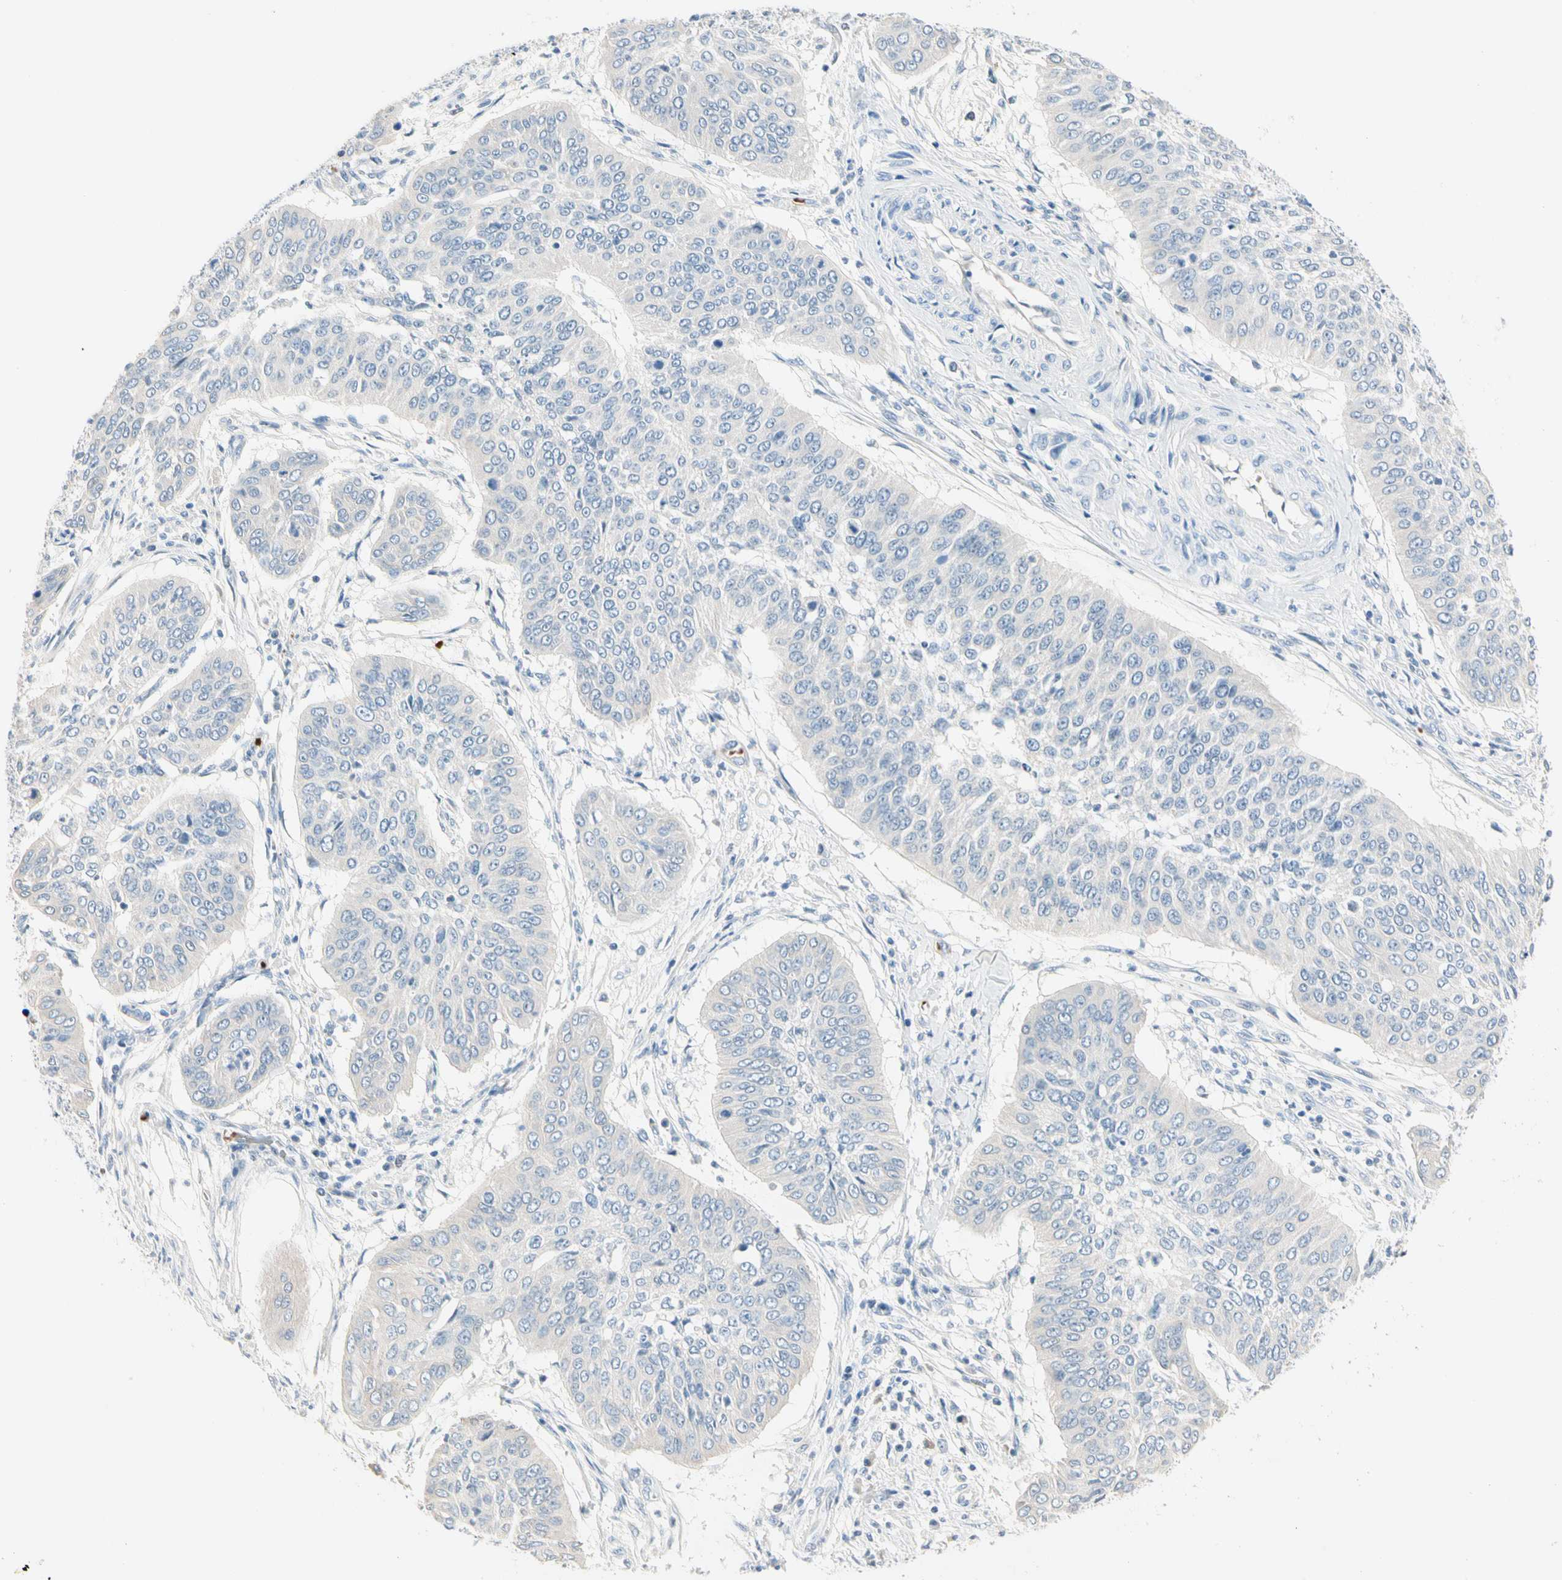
{"staining": {"intensity": "negative", "quantity": "none", "location": "none"}, "tissue": "cervical cancer", "cell_type": "Tumor cells", "image_type": "cancer", "snomed": [{"axis": "morphology", "description": "Normal tissue, NOS"}, {"axis": "morphology", "description": "Squamous cell carcinoma, NOS"}, {"axis": "topography", "description": "Cervix"}], "caption": "Immunohistochemical staining of human cervical cancer (squamous cell carcinoma) exhibits no significant staining in tumor cells.", "gene": "CA1", "patient": {"sex": "female", "age": 39}}